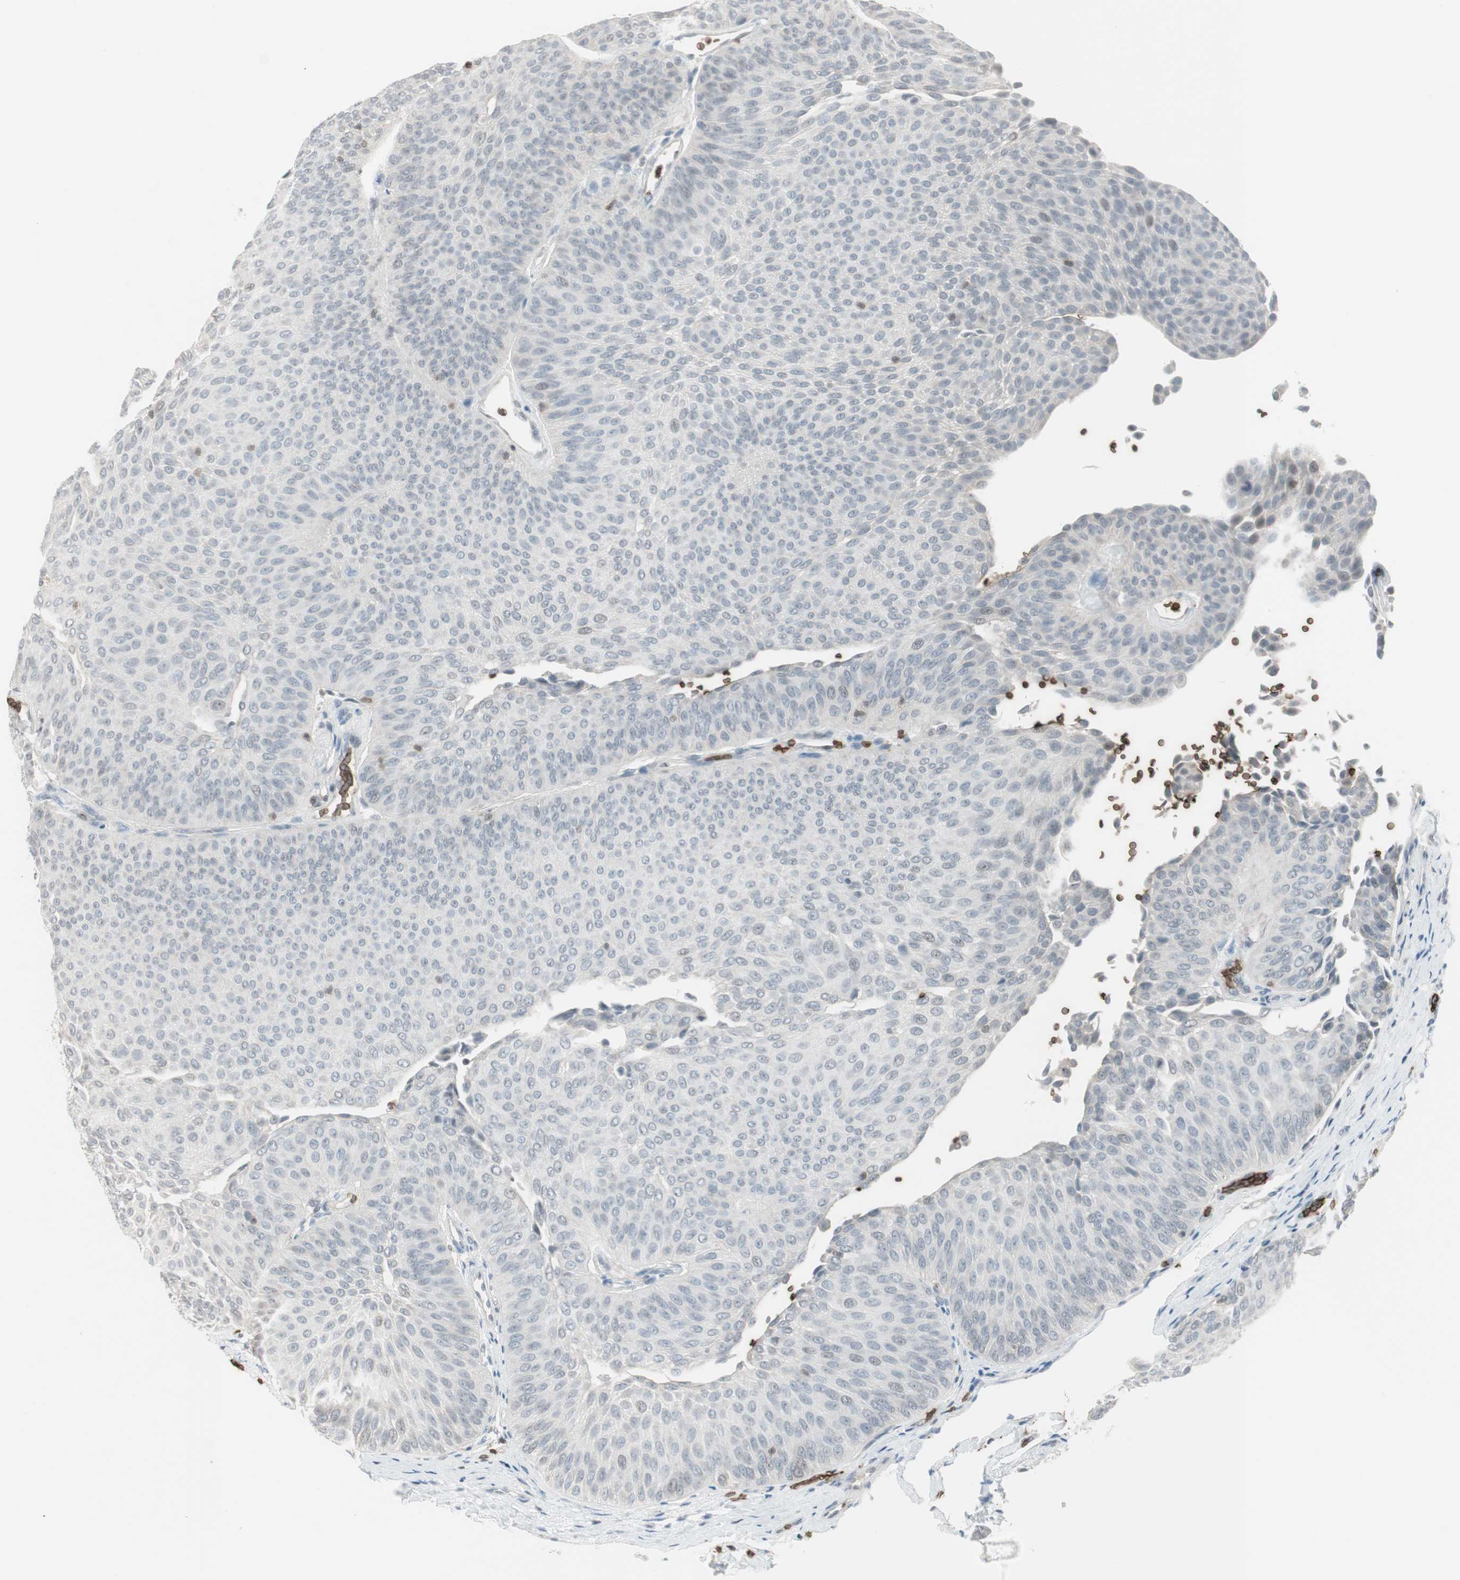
{"staining": {"intensity": "negative", "quantity": "none", "location": "none"}, "tissue": "urothelial cancer", "cell_type": "Tumor cells", "image_type": "cancer", "snomed": [{"axis": "morphology", "description": "Urothelial carcinoma, Low grade"}, {"axis": "topography", "description": "Urinary bladder"}], "caption": "A photomicrograph of human urothelial cancer is negative for staining in tumor cells.", "gene": "MAP4K1", "patient": {"sex": "female", "age": 60}}